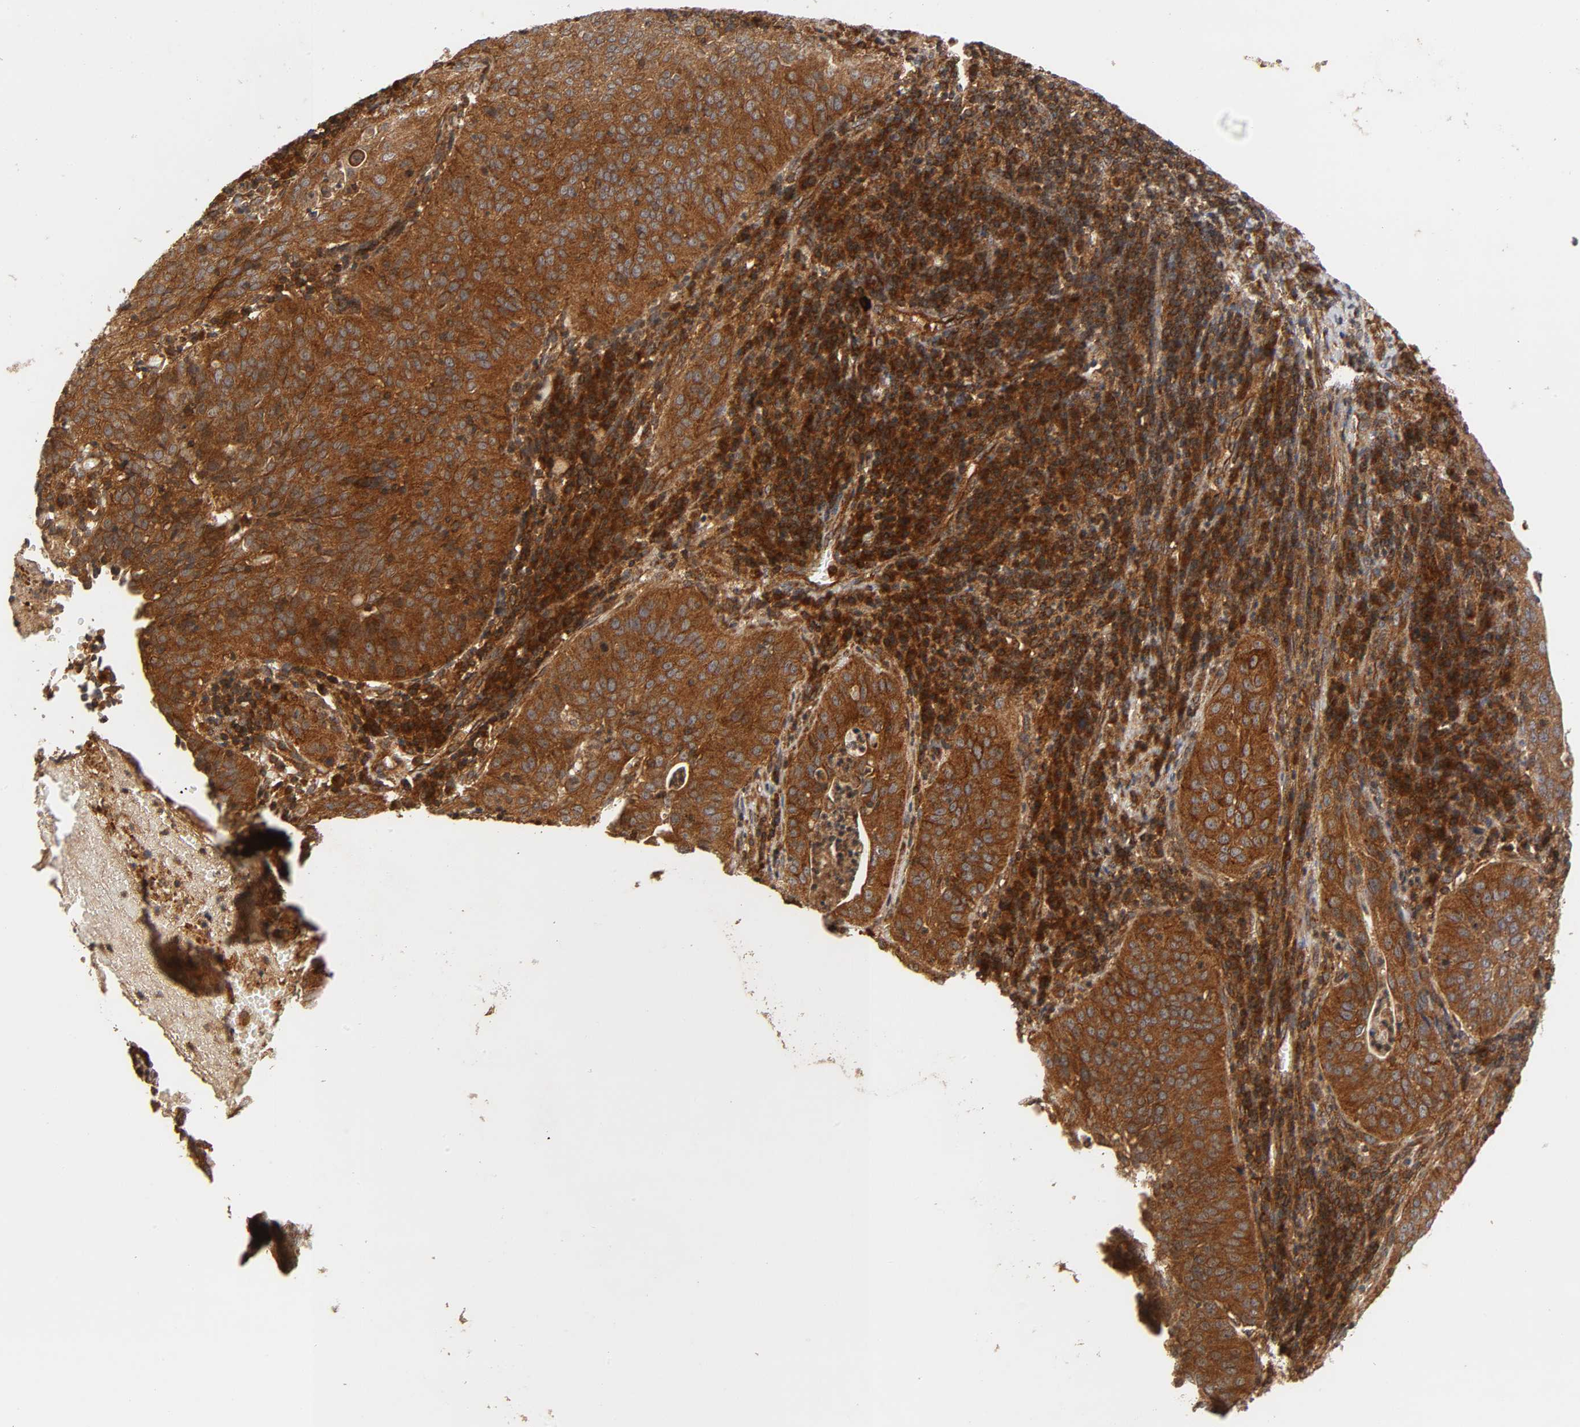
{"staining": {"intensity": "strong", "quantity": ">75%", "location": "cytoplasmic/membranous"}, "tissue": "cervical cancer", "cell_type": "Tumor cells", "image_type": "cancer", "snomed": [{"axis": "morphology", "description": "Squamous cell carcinoma, NOS"}, {"axis": "topography", "description": "Cervix"}], "caption": "The histopathology image exhibits immunohistochemical staining of cervical cancer. There is strong cytoplasmic/membranous staining is seen in about >75% of tumor cells.", "gene": "IKBKB", "patient": {"sex": "female", "age": 39}}